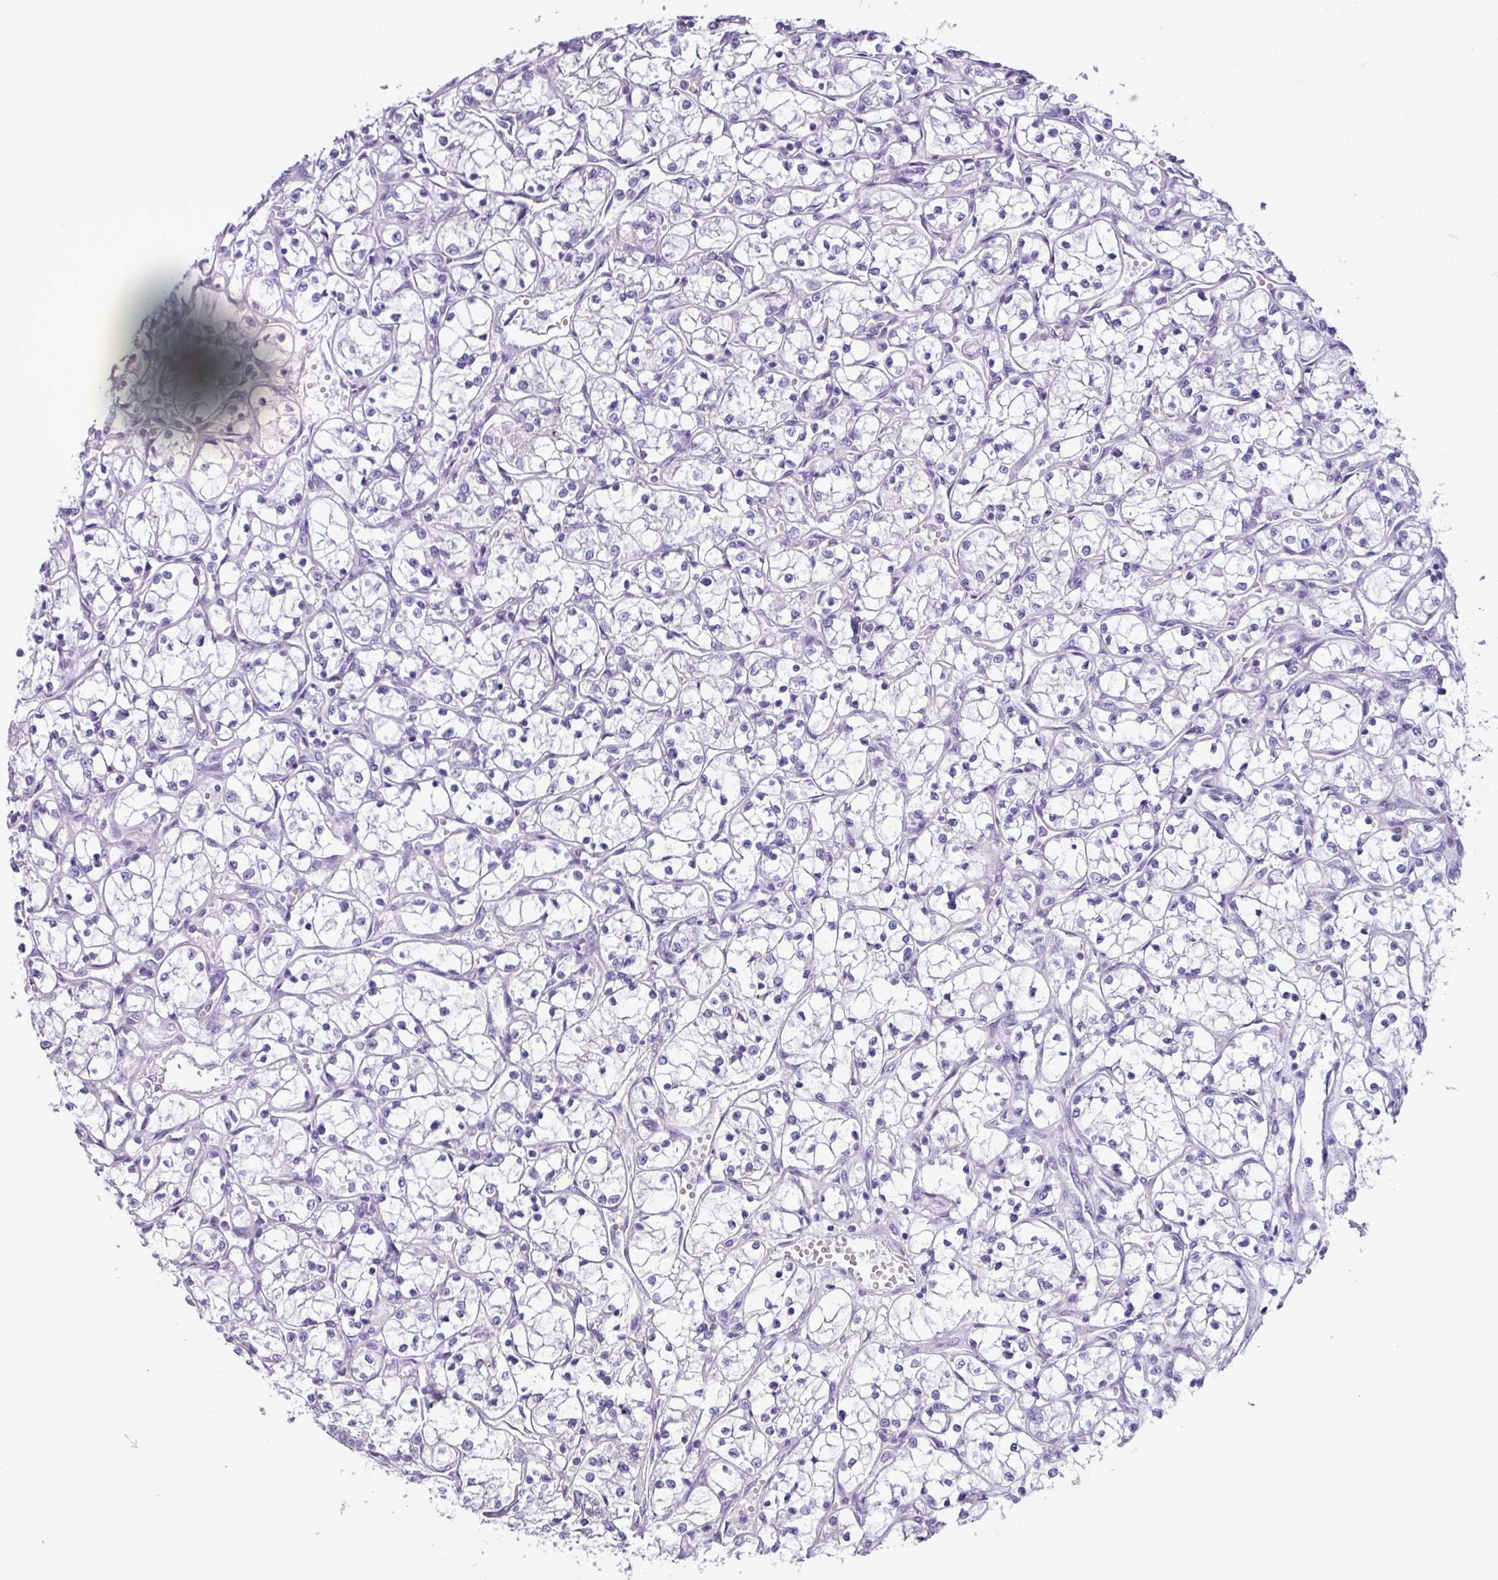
{"staining": {"intensity": "negative", "quantity": "none", "location": "none"}, "tissue": "renal cancer", "cell_type": "Tumor cells", "image_type": "cancer", "snomed": [{"axis": "morphology", "description": "Adenocarcinoma, NOS"}, {"axis": "topography", "description": "Kidney"}], "caption": "High power microscopy histopathology image of an immunohistochemistry image of renal adenocarcinoma, revealing no significant staining in tumor cells. The staining was performed using DAB (3,3'-diaminobenzidine) to visualize the protein expression in brown, while the nuclei were stained in blue with hematoxylin (Magnification: 20x).", "gene": "AGO3", "patient": {"sex": "female", "age": 69}}